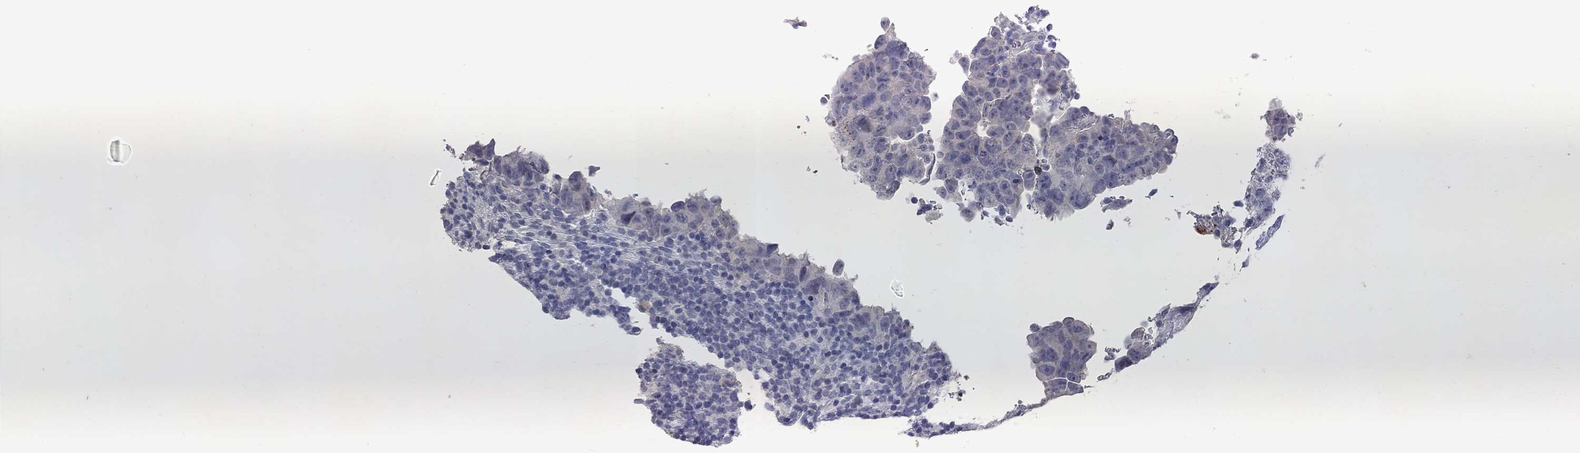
{"staining": {"intensity": "negative", "quantity": "none", "location": "none"}, "tissue": "testis cancer", "cell_type": "Tumor cells", "image_type": "cancer", "snomed": [{"axis": "morphology", "description": "Carcinoma, Embryonal, NOS"}, {"axis": "topography", "description": "Testis"}], "caption": "An immunohistochemistry image of testis cancer is shown. There is no staining in tumor cells of testis cancer. (DAB (3,3'-diaminobenzidine) immunohistochemistry with hematoxylin counter stain).", "gene": "NOS2", "patient": {"sex": "male", "age": 24}}